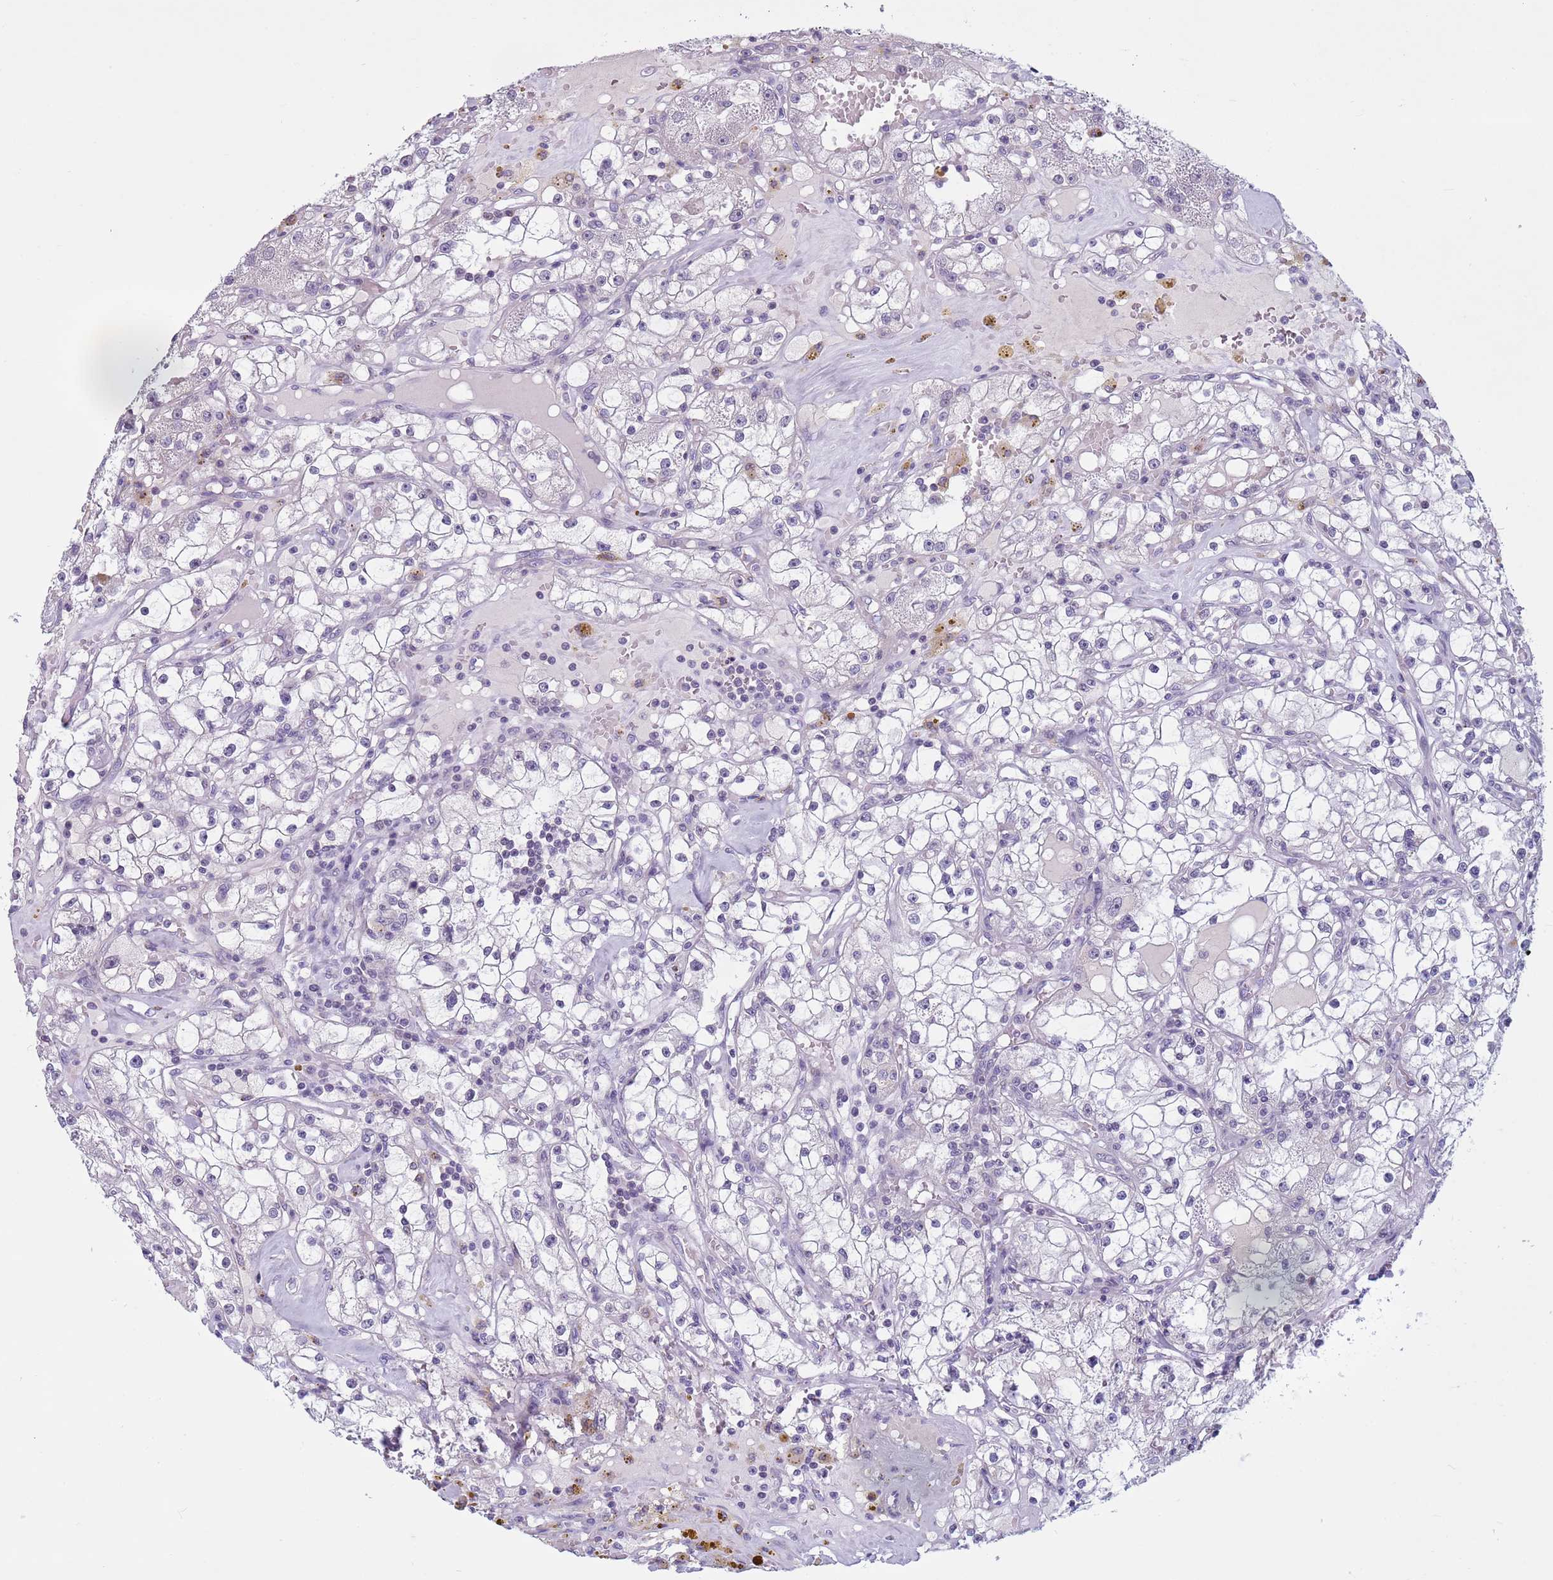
{"staining": {"intensity": "negative", "quantity": "none", "location": "none"}, "tissue": "renal cancer", "cell_type": "Tumor cells", "image_type": "cancer", "snomed": [{"axis": "morphology", "description": "Adenocarcinoma, NOS"}, {"axis": "topography", "description": "Kidney"}], "caption": "Tumor cells show no significant protein positivity in renal adenocarcinoma. (DAB immunohistochemistry visualized using brightfield microscopy, high magnification).", "gene": "CDK2AP2", "patient": {"sex": "male", "age": 56}}